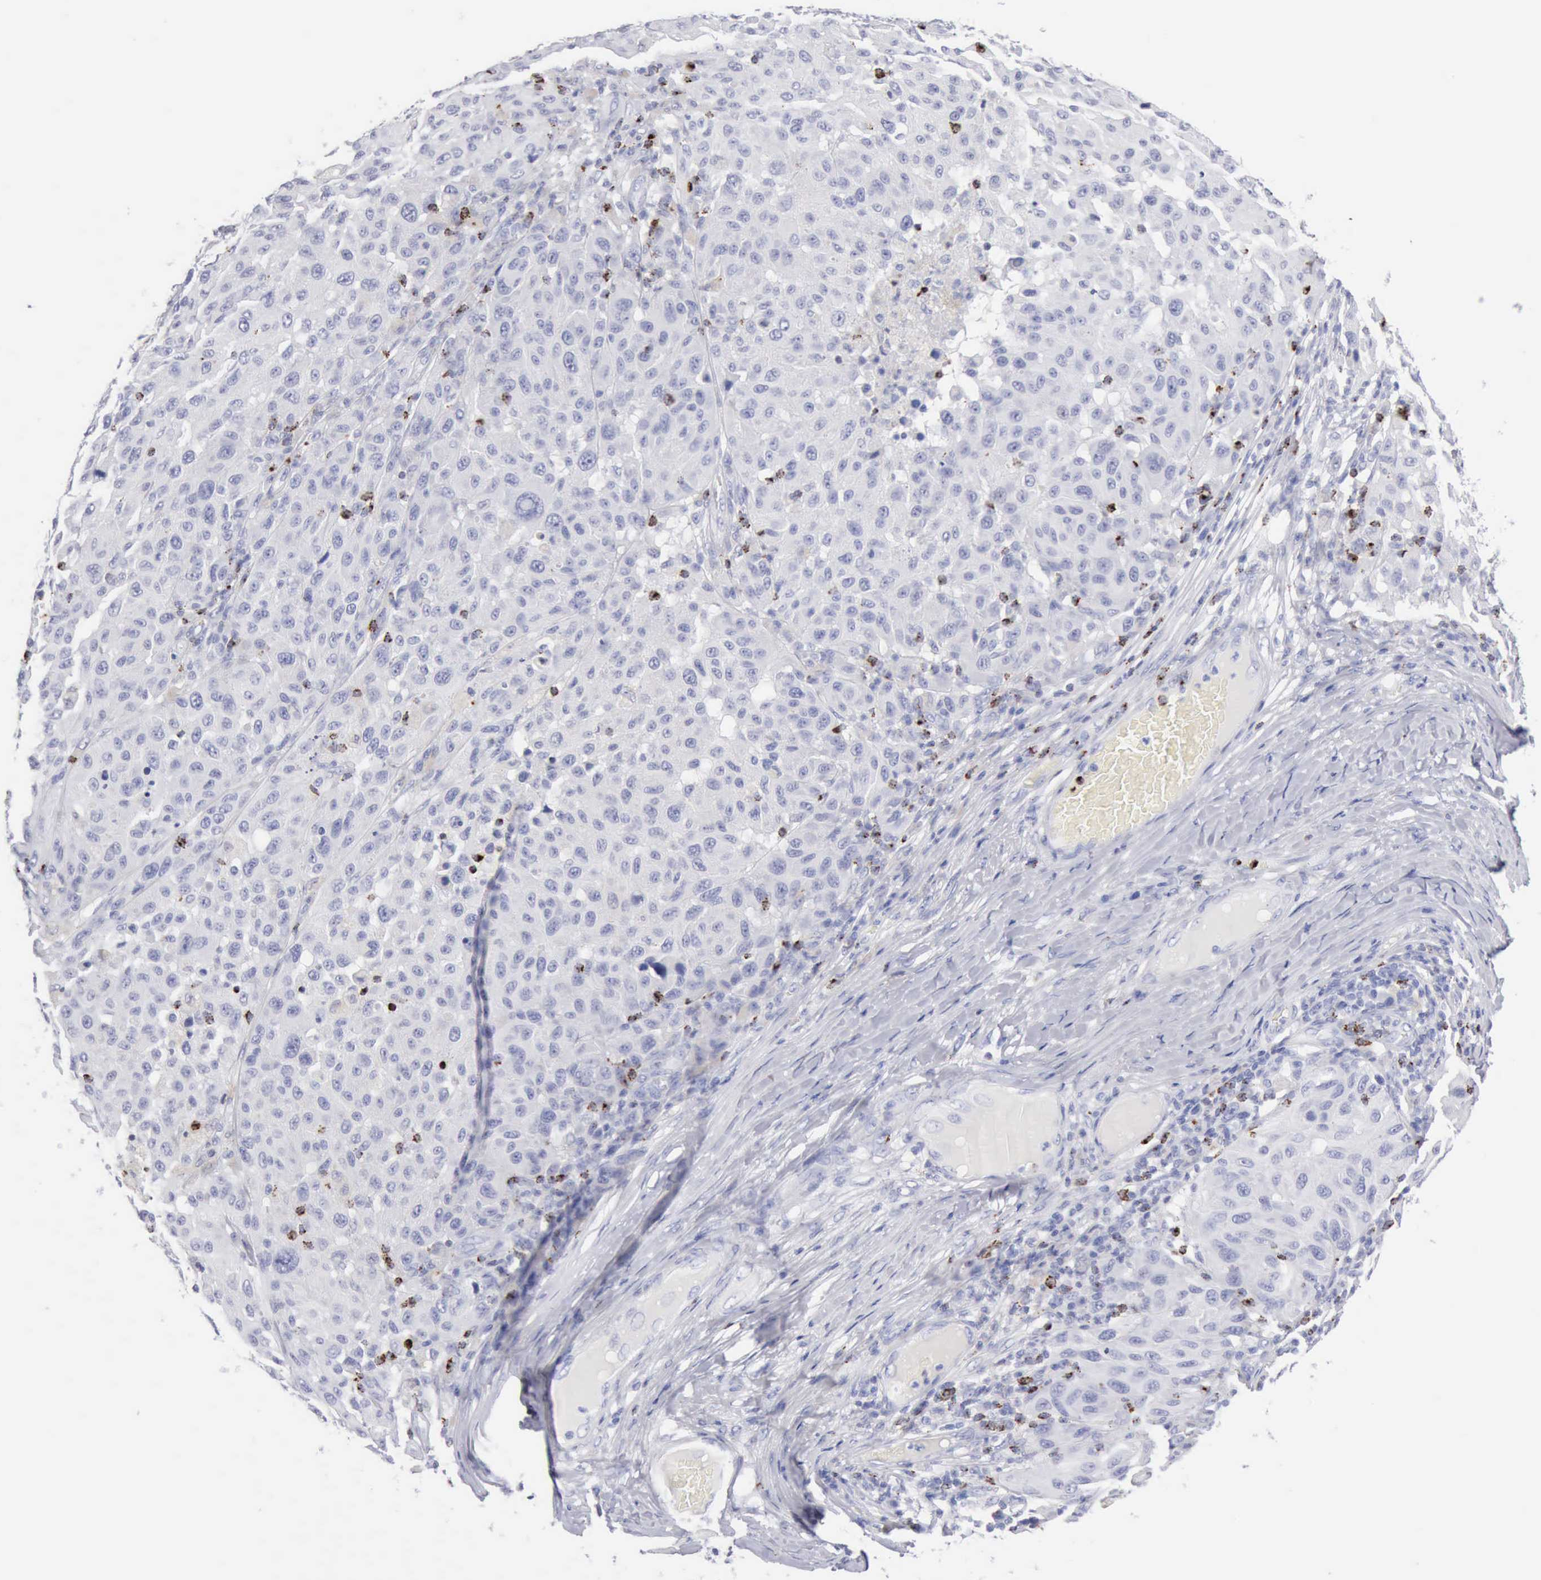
{"staining": {"intensity": "negative", "quantity": "none", "location": "none"}, "tissue": "melanoma", "cell_type": "Tumor cells", "image_type": "cancer", "snomed": [{"axis": "morphology", "description": "Malignant melanoma, NOS"}, {"axis": "topography", "description": "Skin"}], "caption": "Melanoma stained for a protein using immunohistochemistry (IHC) exhibits no expression tumor cells.", "gene": "GZMB", "patient": {"sex": "female", "age": 77}}